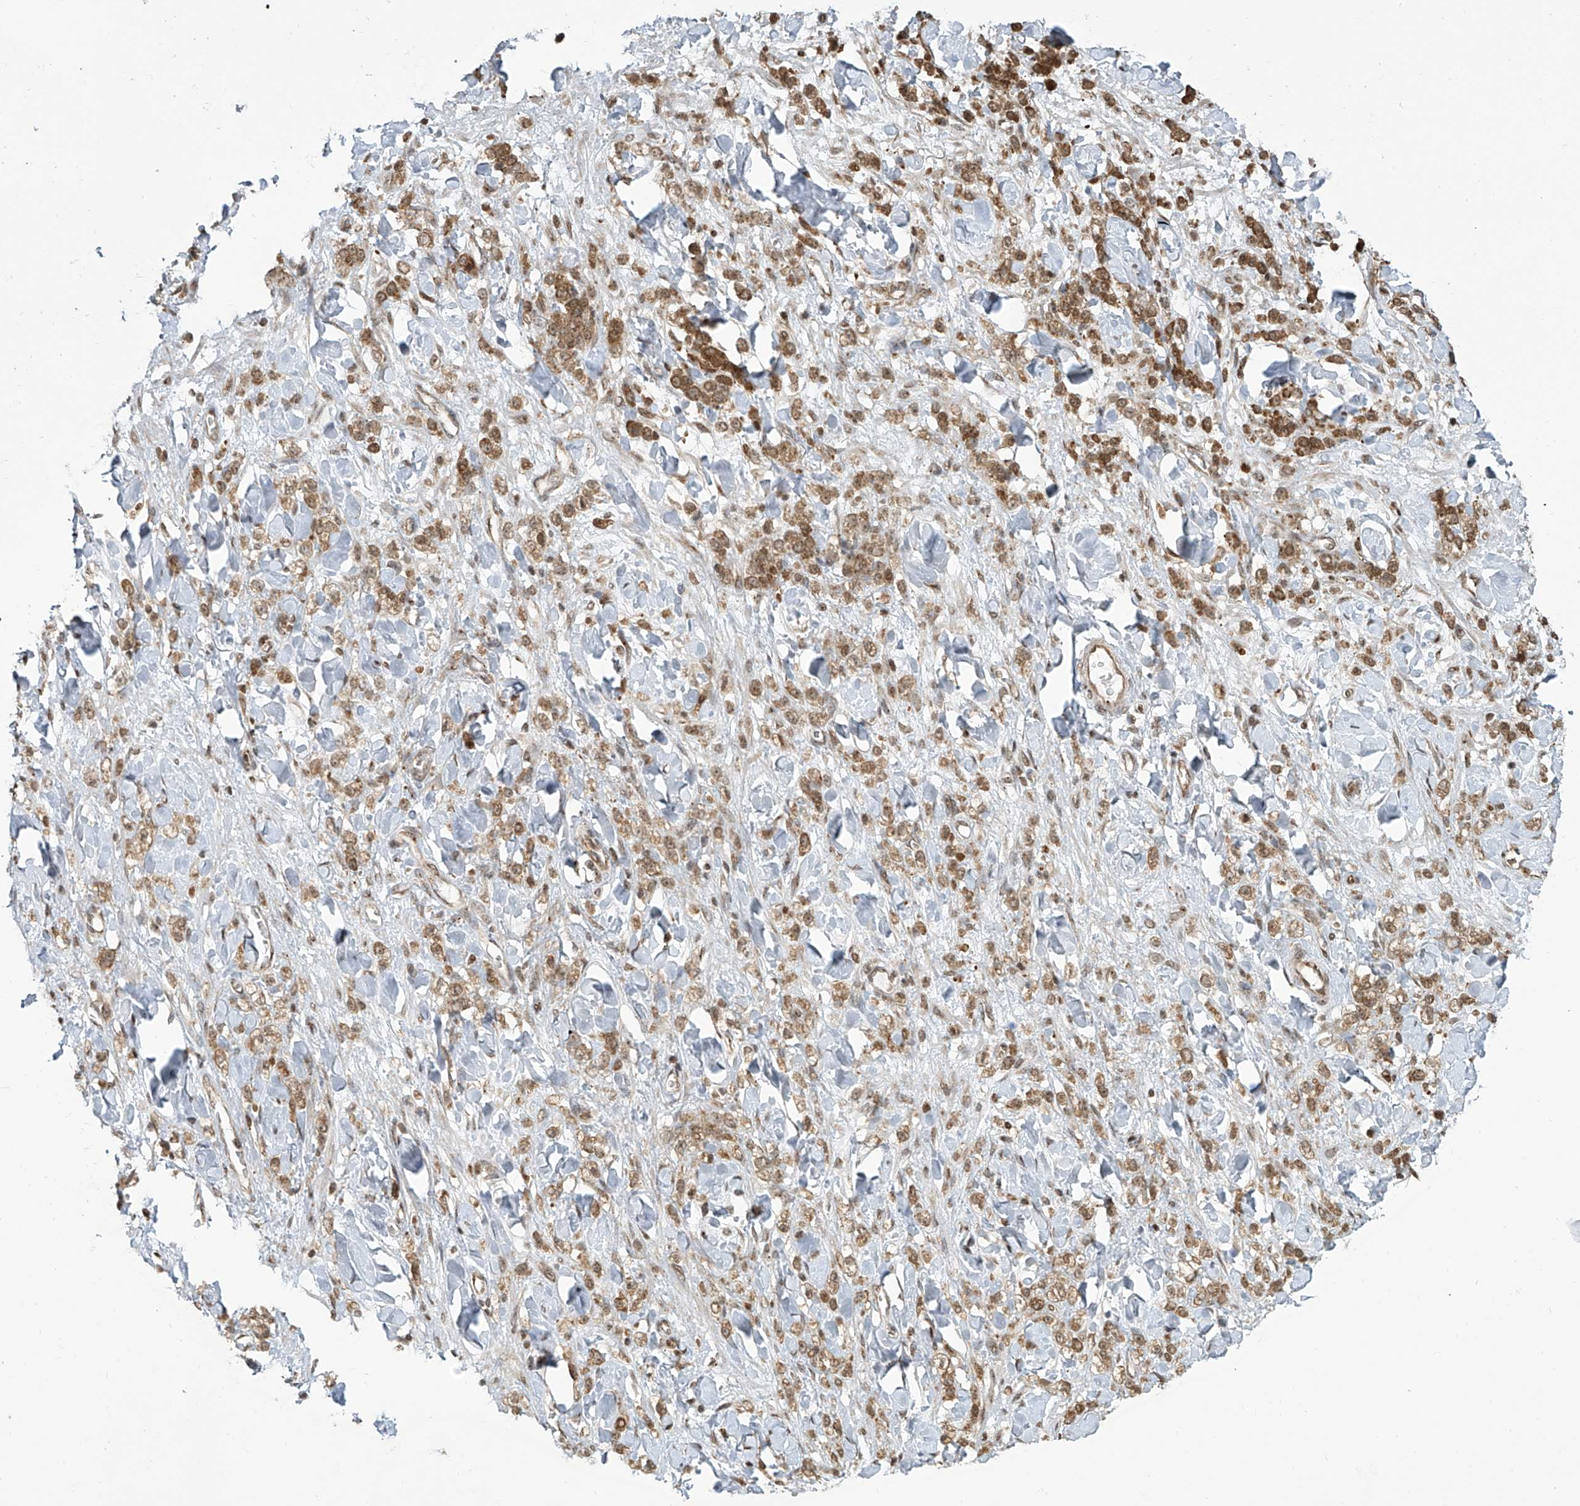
{"staining": {"intensity": "moderate", "quantity": ">75%", "location": "cytoplasmic/membranous,nuclear"}, "tissue": "stomach cancer", "cell_type": "Tumor cells", "image_type": "cancer", "snomed": [{"axis": "morphology", "description": "Normal tissue, NOS"}, {"axis": "morphology", "description": "Adenocarcinoma, NOS"}, {"axis": "topography", "description": "Stomach"}], "caption": "Brown immunohistochemical staining in human adenocarcinoma (stomach) reveals moderate cytoplasmic/membranous and nuclear staining in approximately >75% of tumor cells. (IHC, brightfield microscopy, high magnification).", "gene": "VMP1", "patient": {"sex": "male", "age": 82}}